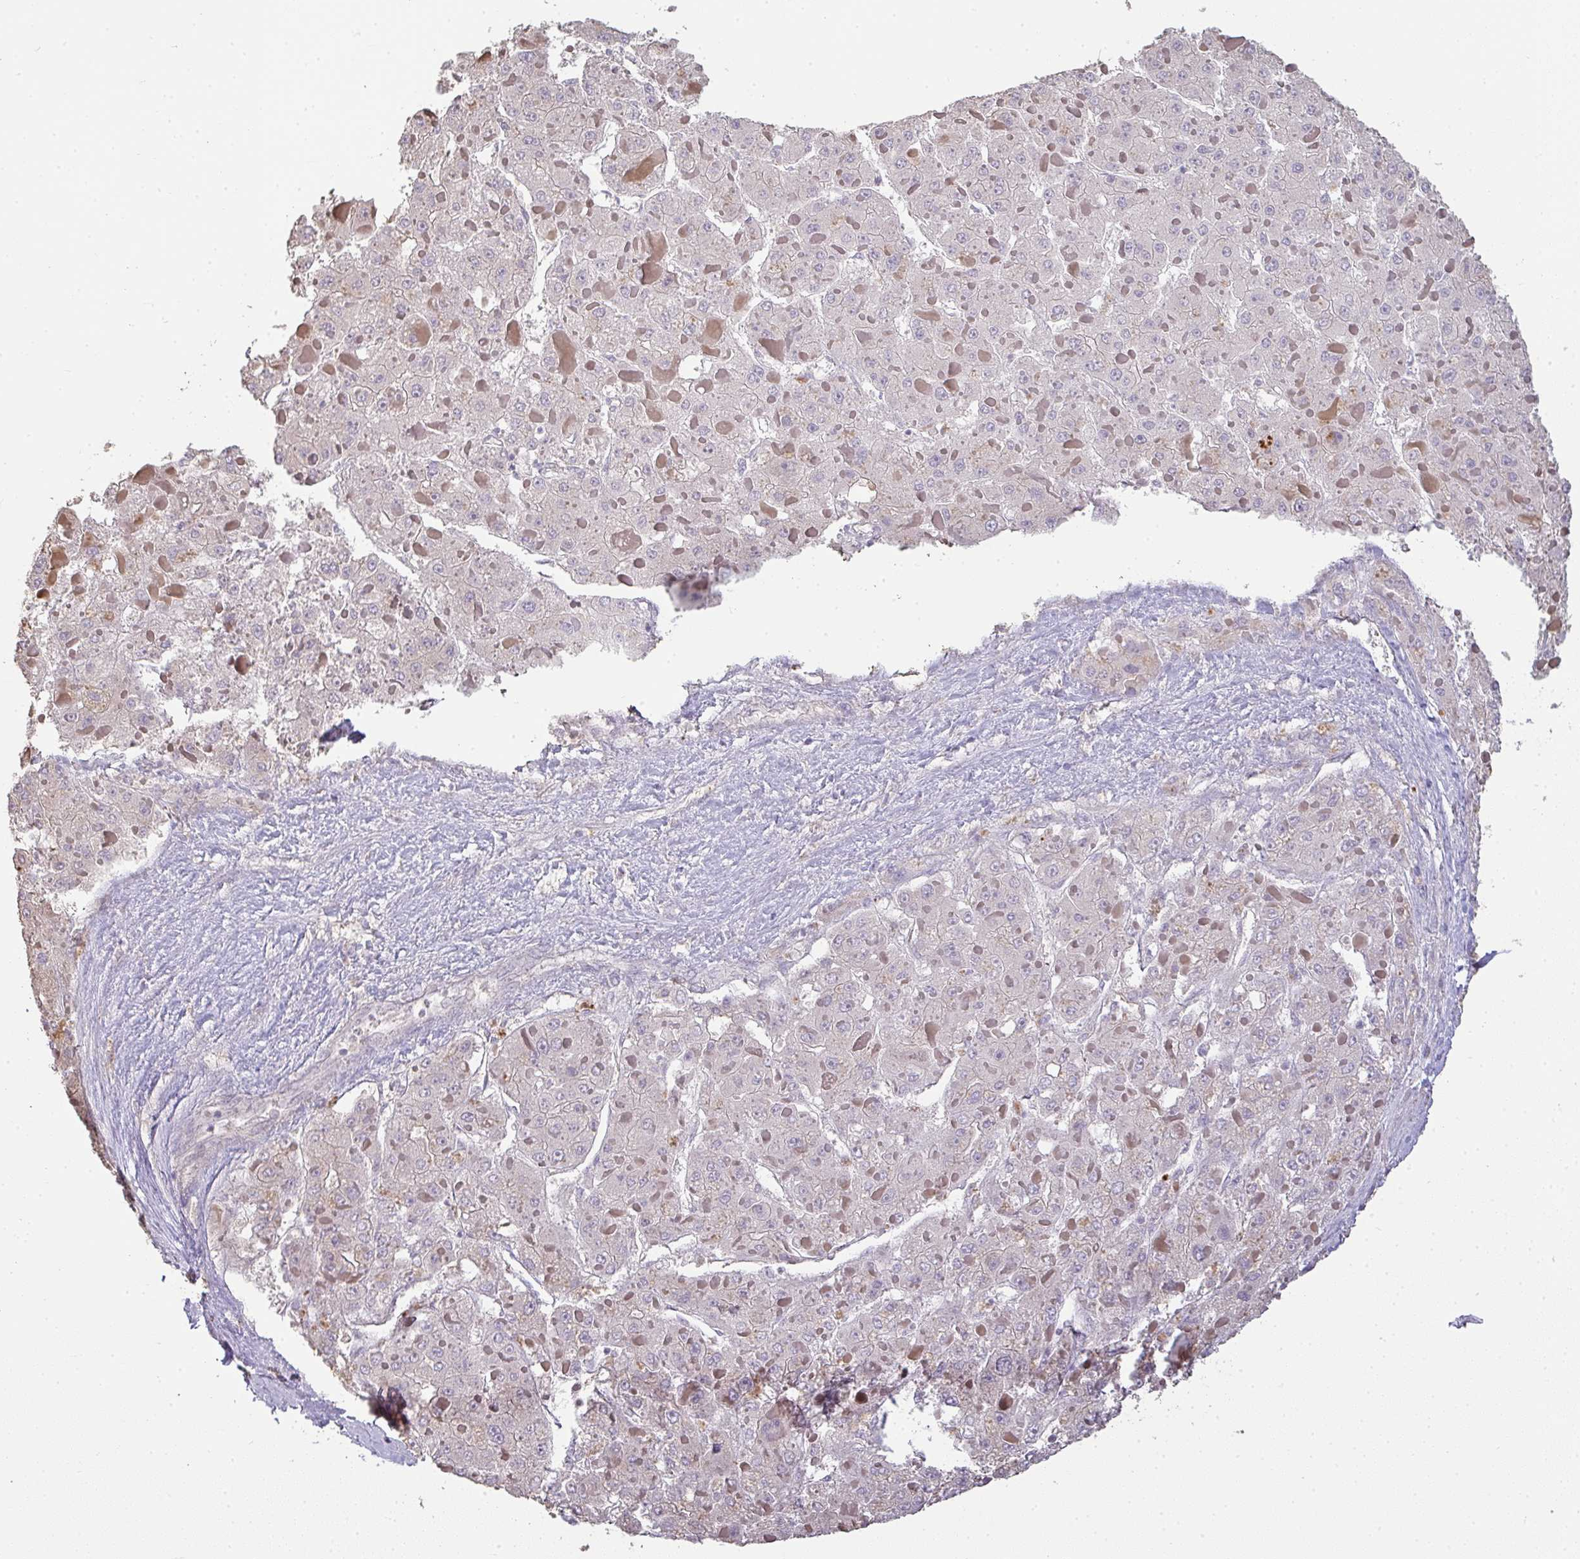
{"staining": {"intensity": "negative", "quantity": "none", "location": "none"}, "tissue": "liver cancer", "cell_type": "Tumor cells", "image_type": "cancer", "snomed": [{"axis": "morphology", "description": "Carcinoma, Hepatocellular, NOS"}, {"axis": "topography", "description": "Liver"}], "caption": "This histopathology image is of hepatocellular carcinoma (liver) stained with immunohistochemistry to label a protein in brown with the nuclei are counter-stained blue. There is no positivity in tumor cells.", "gene": "BRINP3", "patient": {"sex": "female", "age": 73}}